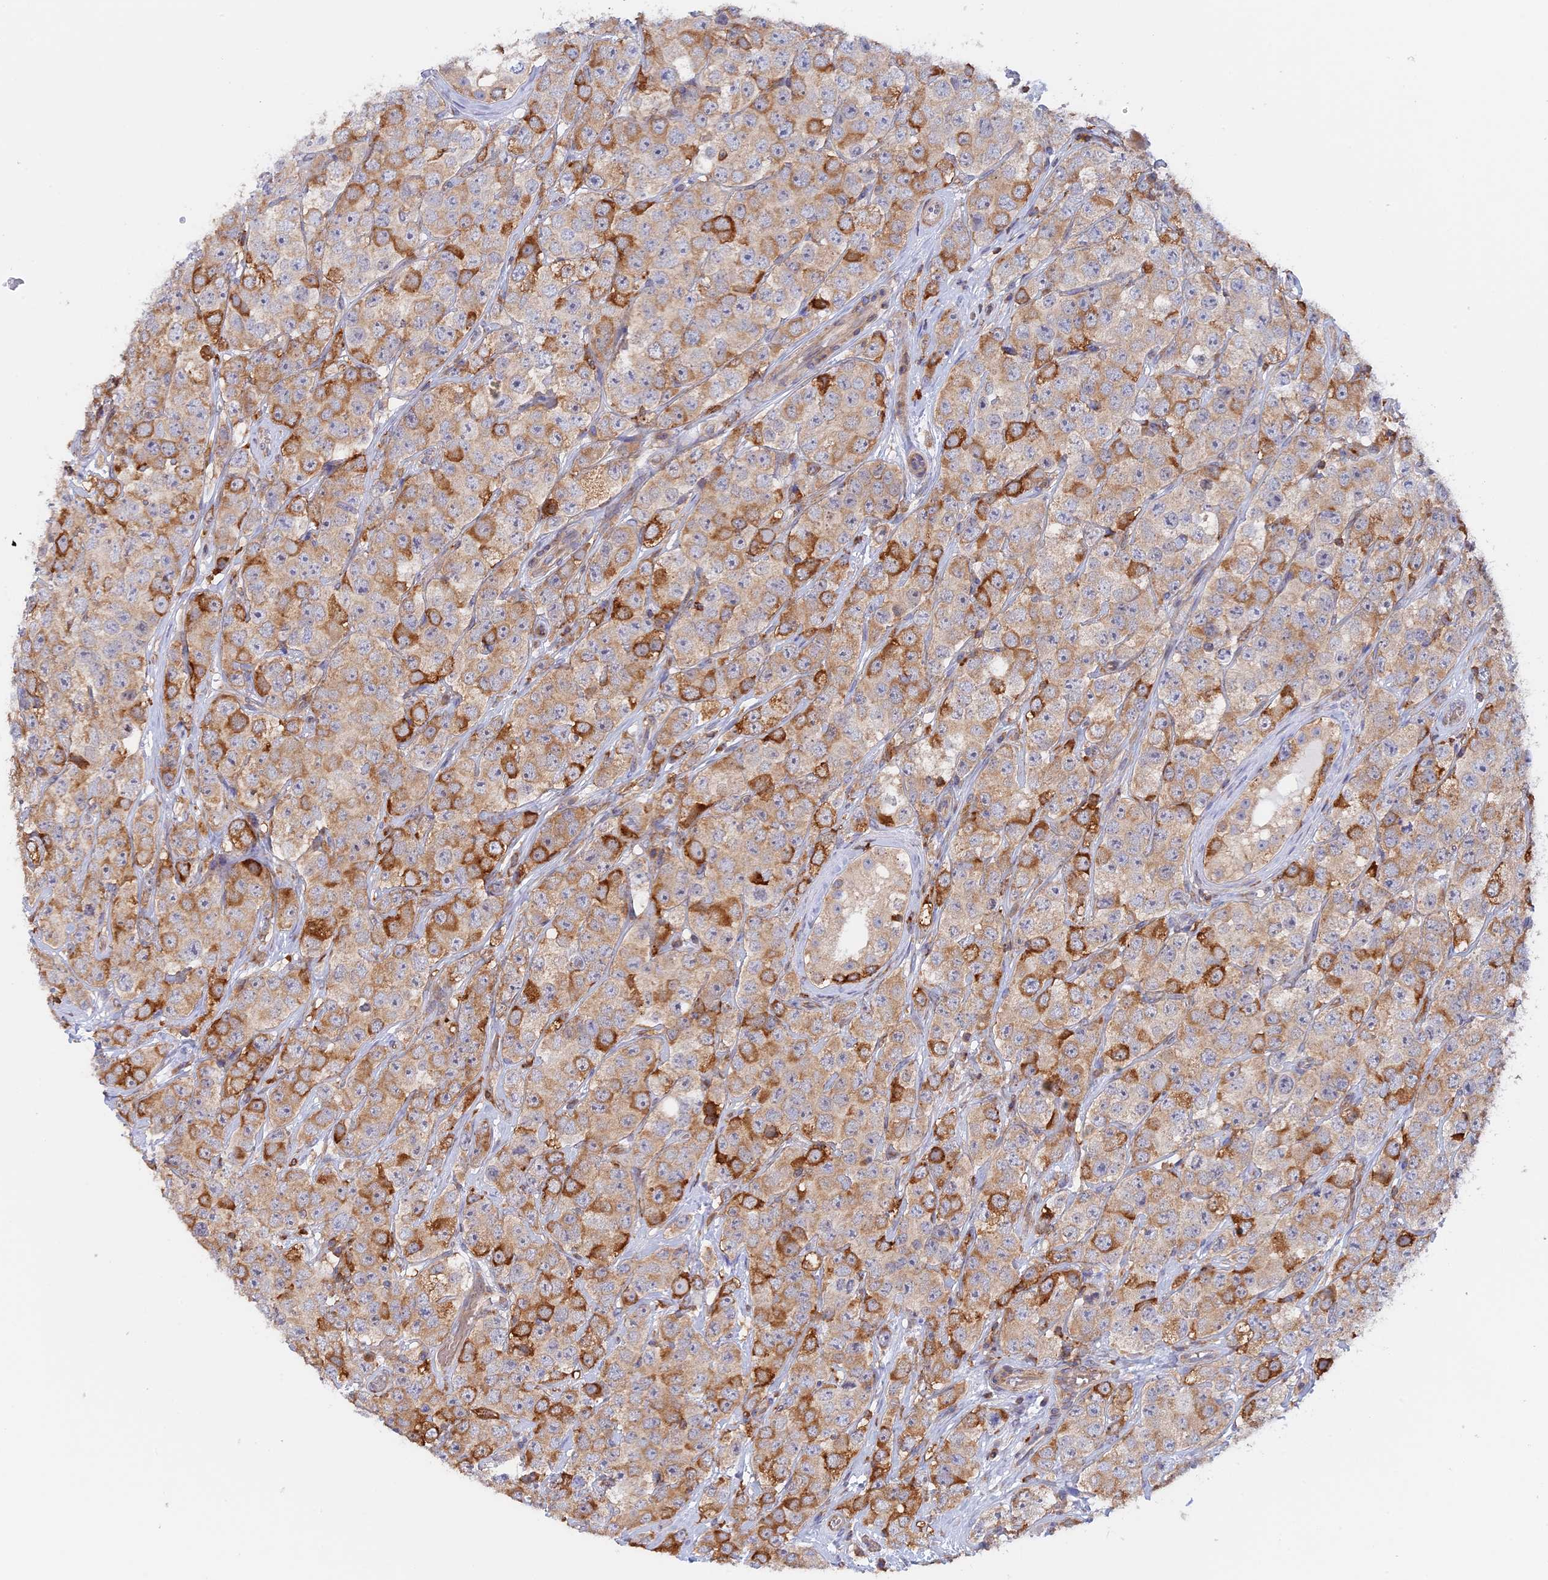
{"staining": {"intensity": "strong", "quantity": "<25%", "location": "cytoplasmic/membranous"}, "tissue": "testis cancer", "cell_type": "Tumor cells", "image_type": "cancer", "snomed": [{"axis": "morphology", "description": "Seminoma, NOS"}, {"axis": "topography", "description": "Testis"}], "caption": "There is medium levels of strong cytoplasmic/membranous positivity in tumor cells of testis cancer (seminoma), as demonstrated by immunohistochemical staining (brown color).", "gene": "GMIP", "patient": {"sex": "male", "age": 28}}